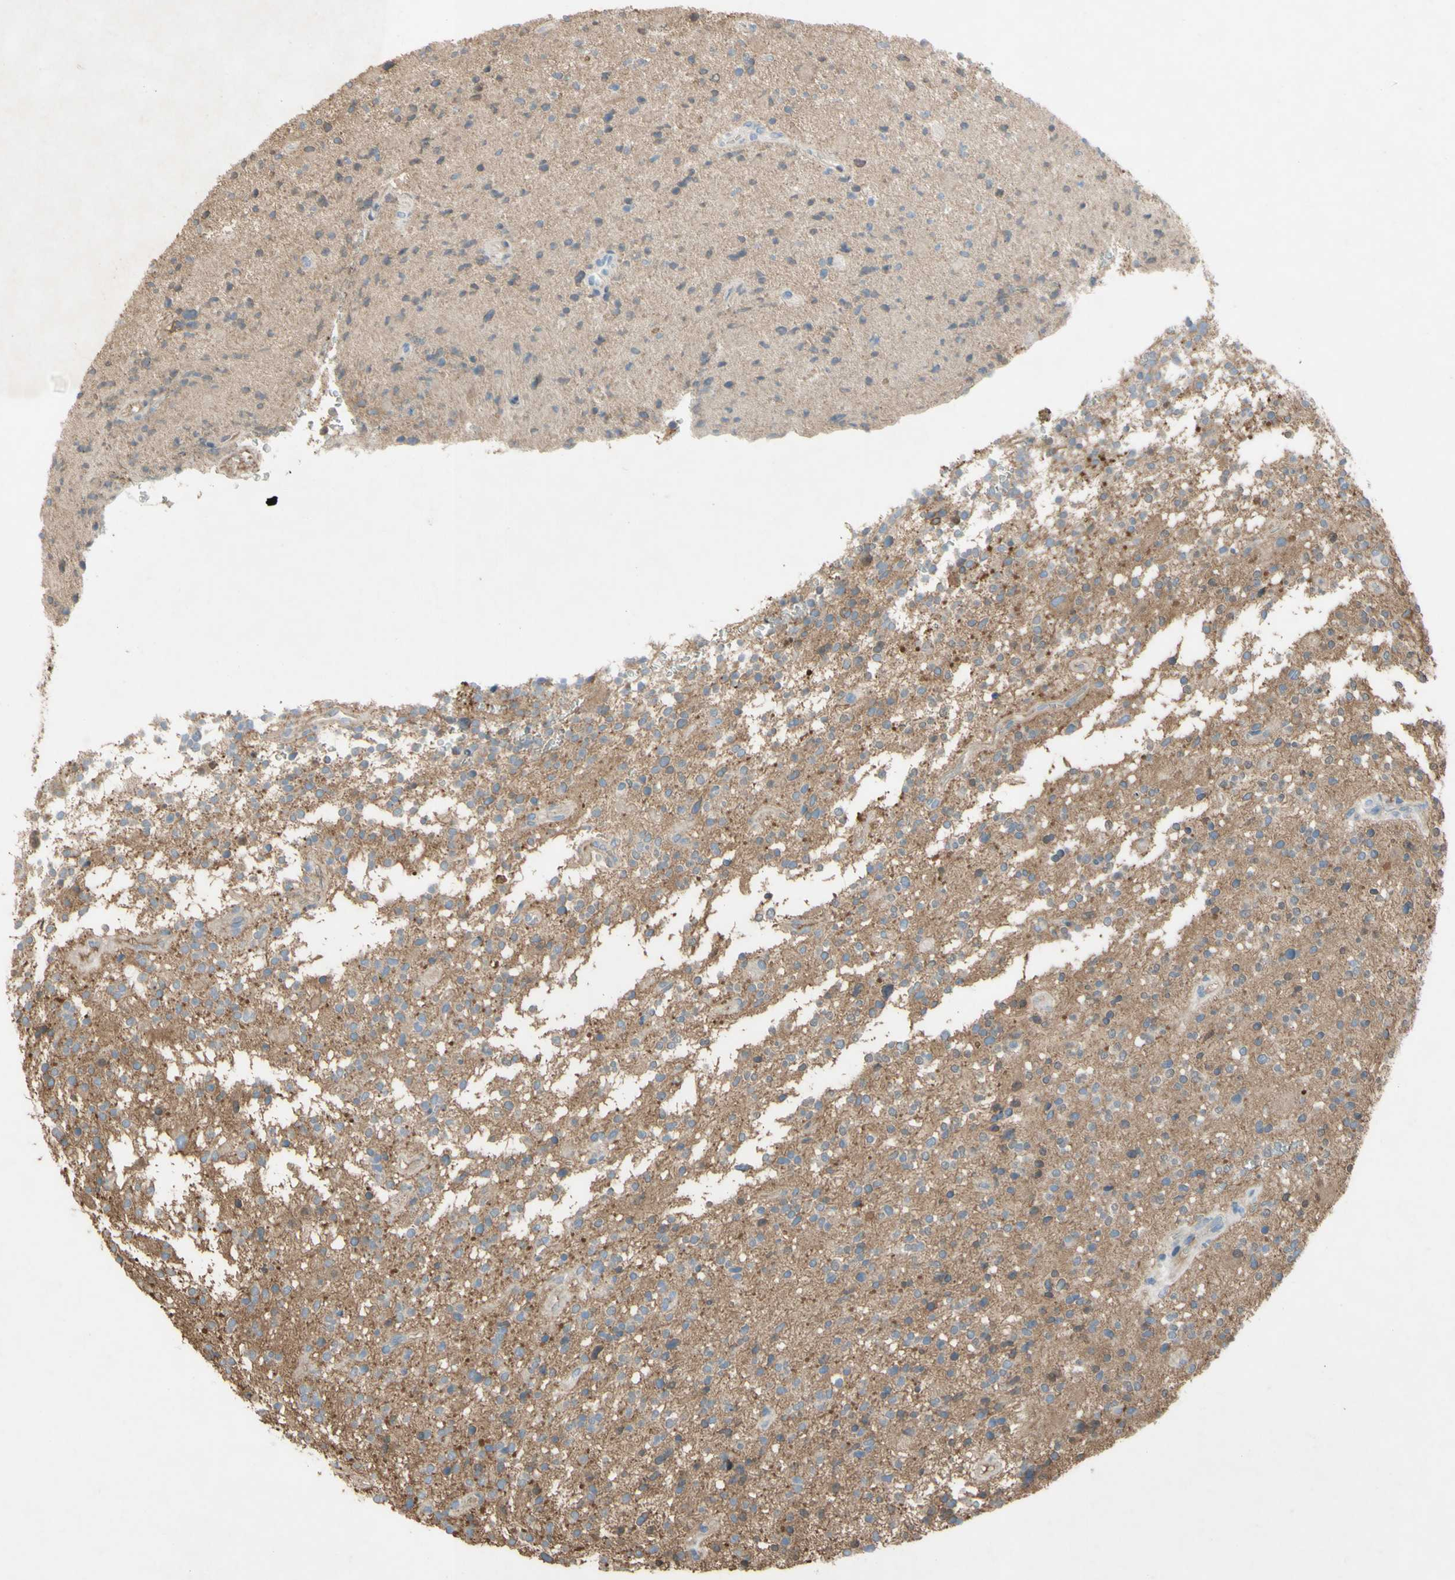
{"staining": {"intensity": "weak", "quantity": "<25%", "location": "cytoplasmic/membranous"}, "tissue": "glioma", "cell_type": "Tumor cells", "image_type": "cancer", "snomed": [{"axis": "morphology", "description": "Glioma, malignant, High grade"}, {"axis": "topography", "description": "Brain"}], "caption": "IHC micrograph of human glioma stained for a protein (brown), which reveals no staining in tumor cells.", "gene": "TIMP2", "patient": {"sex": "male", "age": 48}}